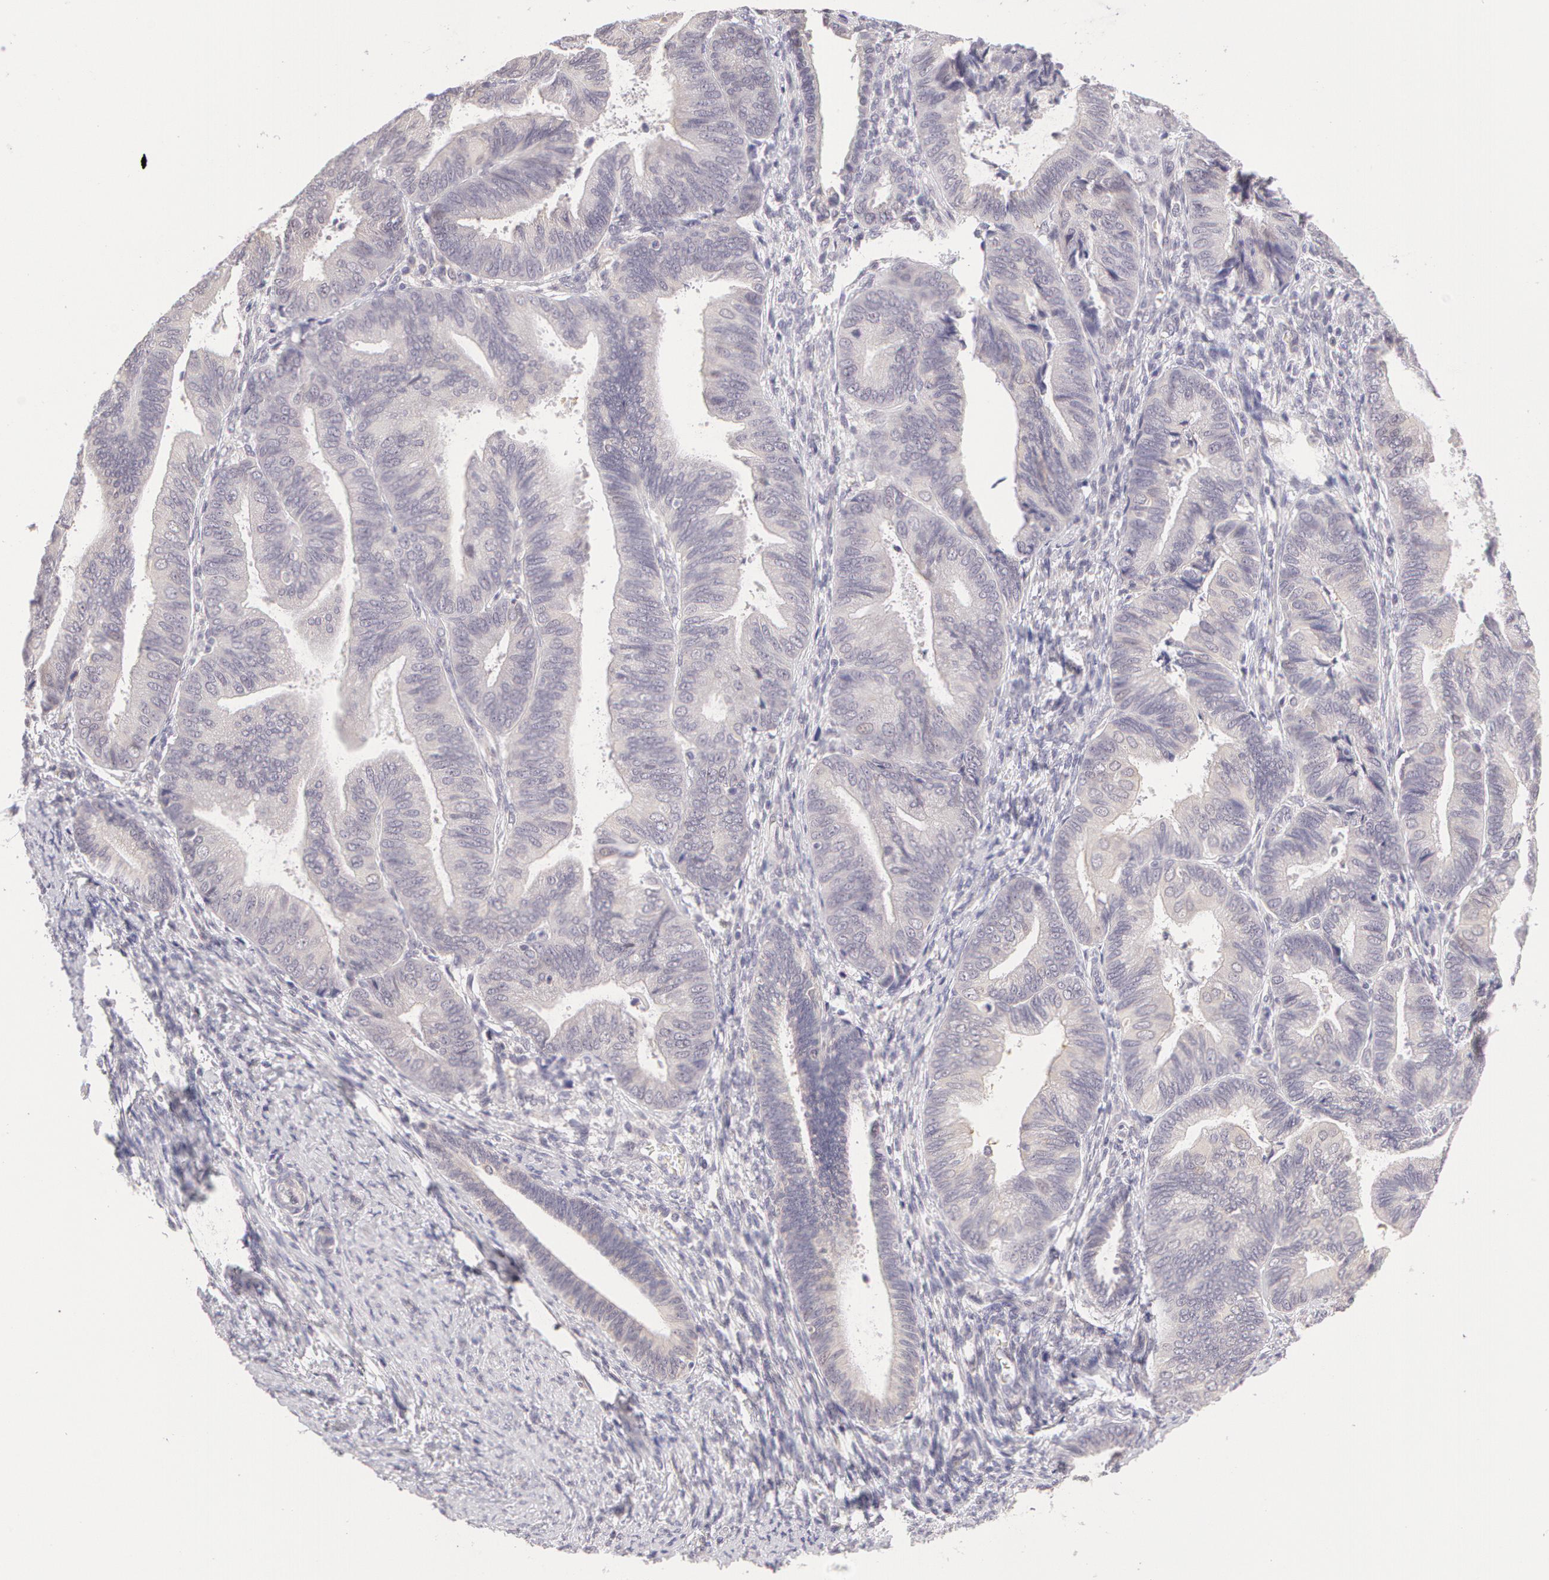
{"staining": {"intensity": "negative", "quantity": "none", "location": "none"}, "tissue": "endometrial cancer", "cell_type": "Tumor cells", "image_type": "cancer", "snomed": [{"axis": "morphology", "description": "Adenocarcinoma, NOS"}, {"axis": "topography", "description": "Endometrium"}], "caption": "This is a photomicrograph of immunohistochemistry (IHC) staining of endometrial cancer, which shows no staining in tumor cells. (Immunohistochemistry, brightfield microscopy, high magnification).", "gene": "ZNF597", "patient": {"sex": "female", "age": 63}}